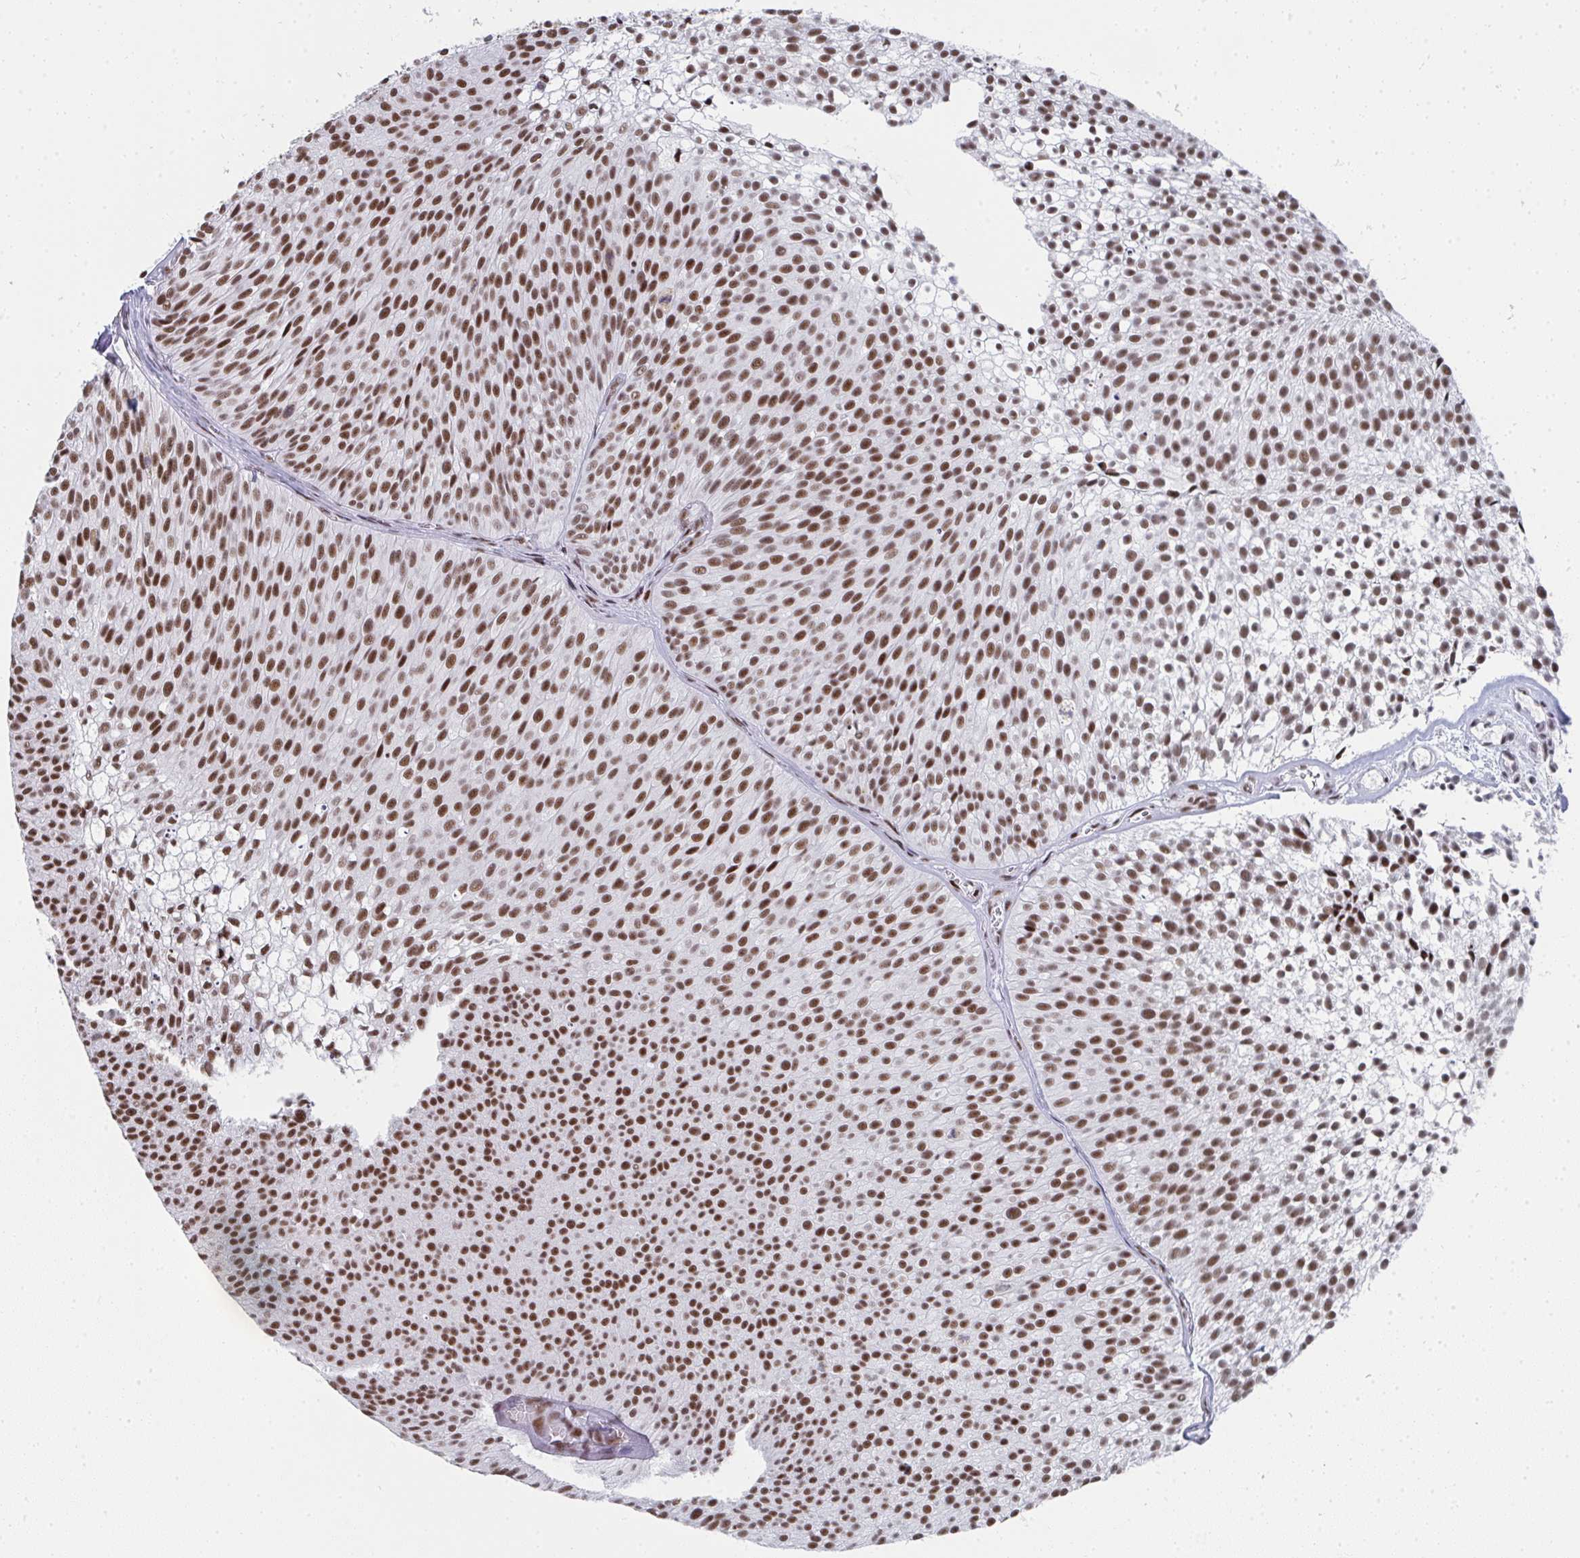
{"staining": {"intensity": "moderate", "quantity": ">75%", "location": "nuclear"}, "tissue": "urothelial cancer", "cell_type": "Tumor cells", "image_type": "cancer", "snomed": [{"axis": "morphology", "description": "Urothelial carcinoma, Low grade"}, {"axis": "topography", "description": "Urinary bladder"}], "caption": "Brown immunohistochemical staining in human urothelial carcinoma (low-grade) demonstrates moderate nuclear expression in approximately >75% of tumor cells.", "gene": "SNRNP70", "patient": {"sex": "male", "age": 91}}